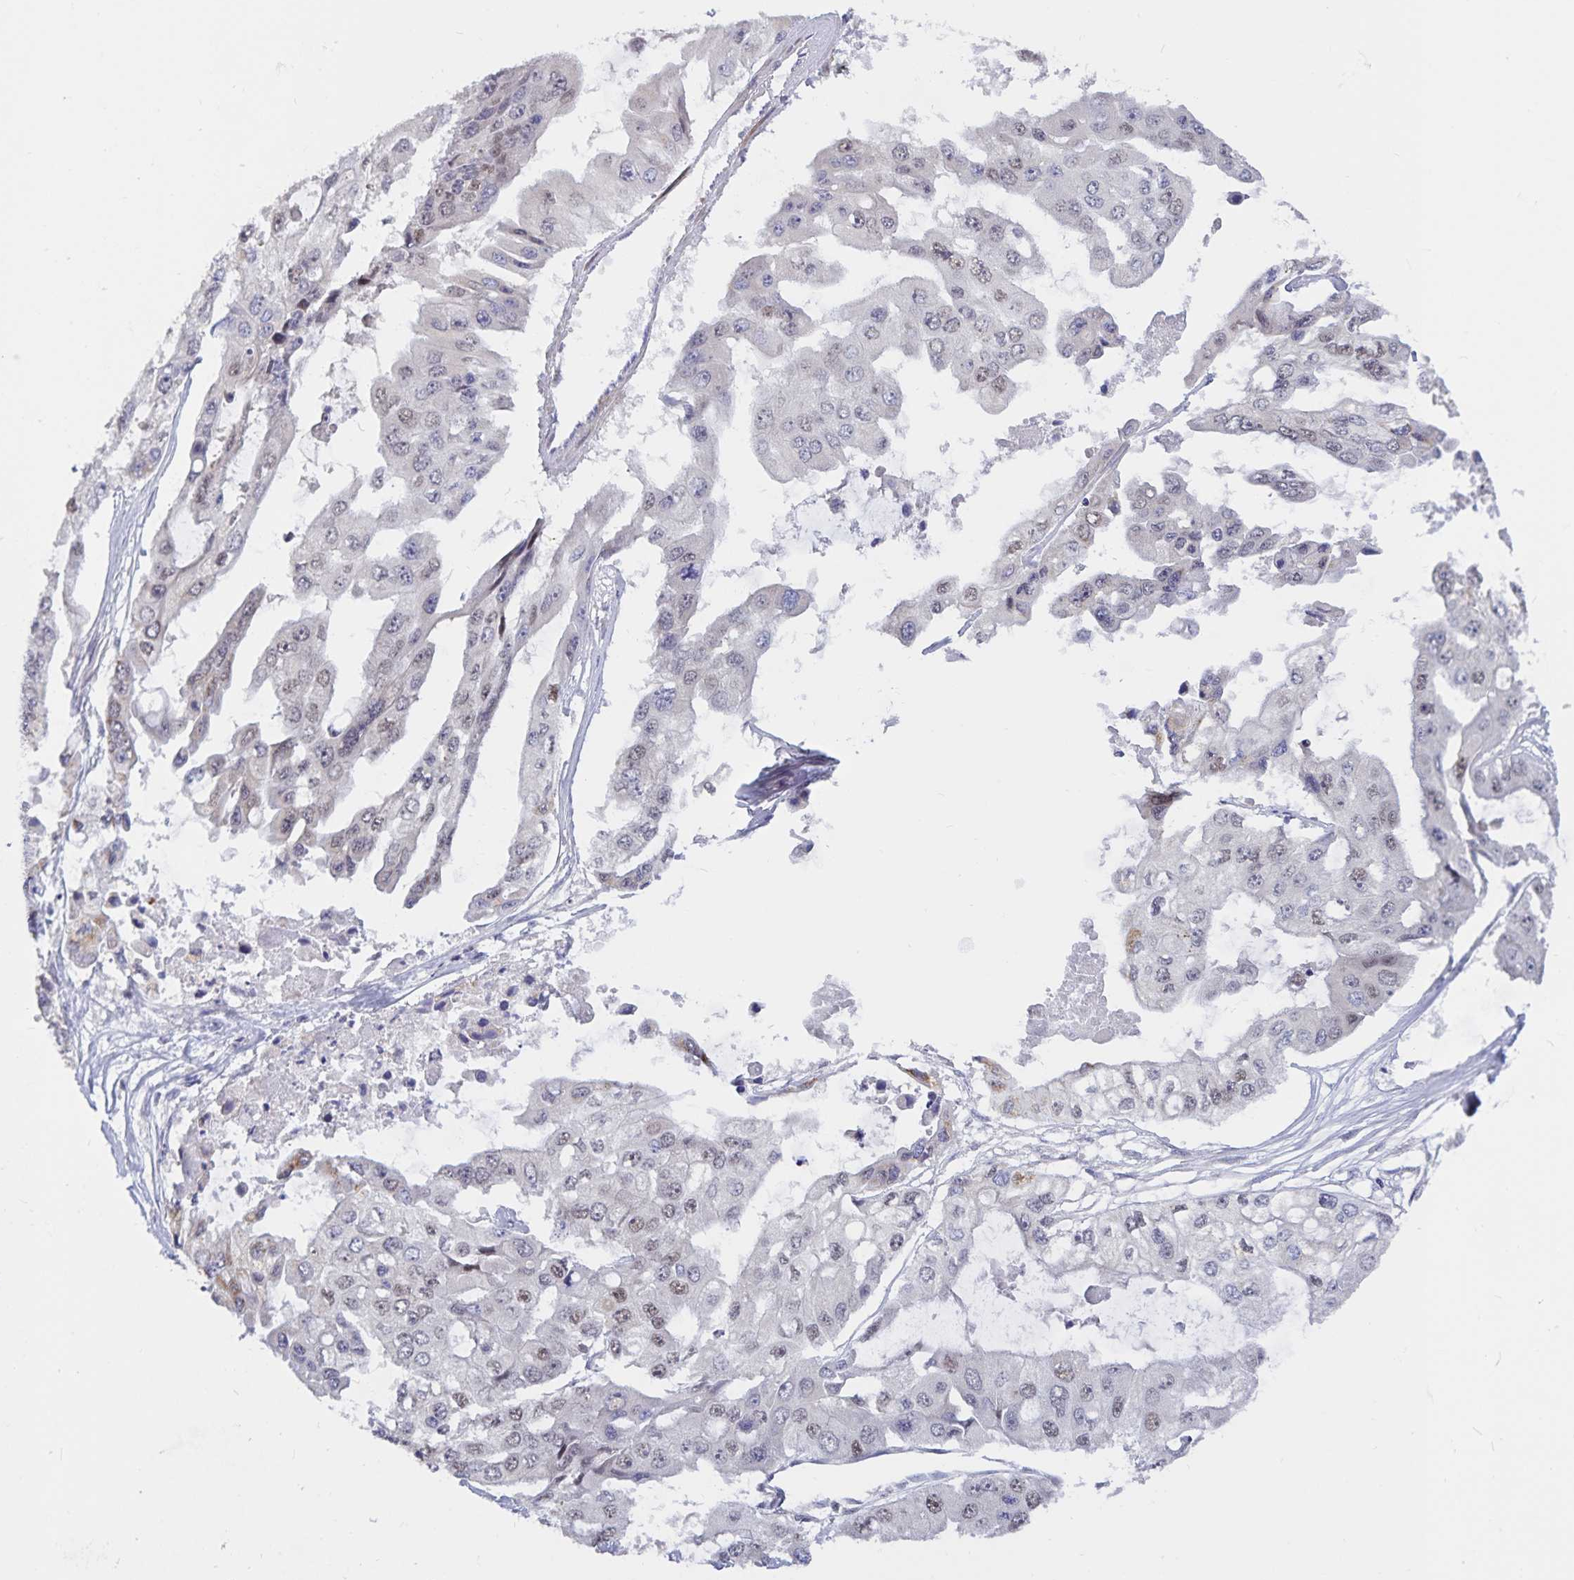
{"staining": {"intensity": "weak", "quantity": "<25%", "location": "nuclear"}, "tissue": "ovarian cancer", "cell_type": "Tumor cells", "image_type": "cancer", "snomed": [{"axis": "morphology", "description": "Cystadenocarcinoma, serous, NOS"}, {"axis": "topography", "description": "Ovary"}], "caption": "This is an IHC micrograph of human ovarian cancer. There is no expression in tumor cells.", "gene": "ATP2A2", "patient": {"sex": "female", "age": 56}}